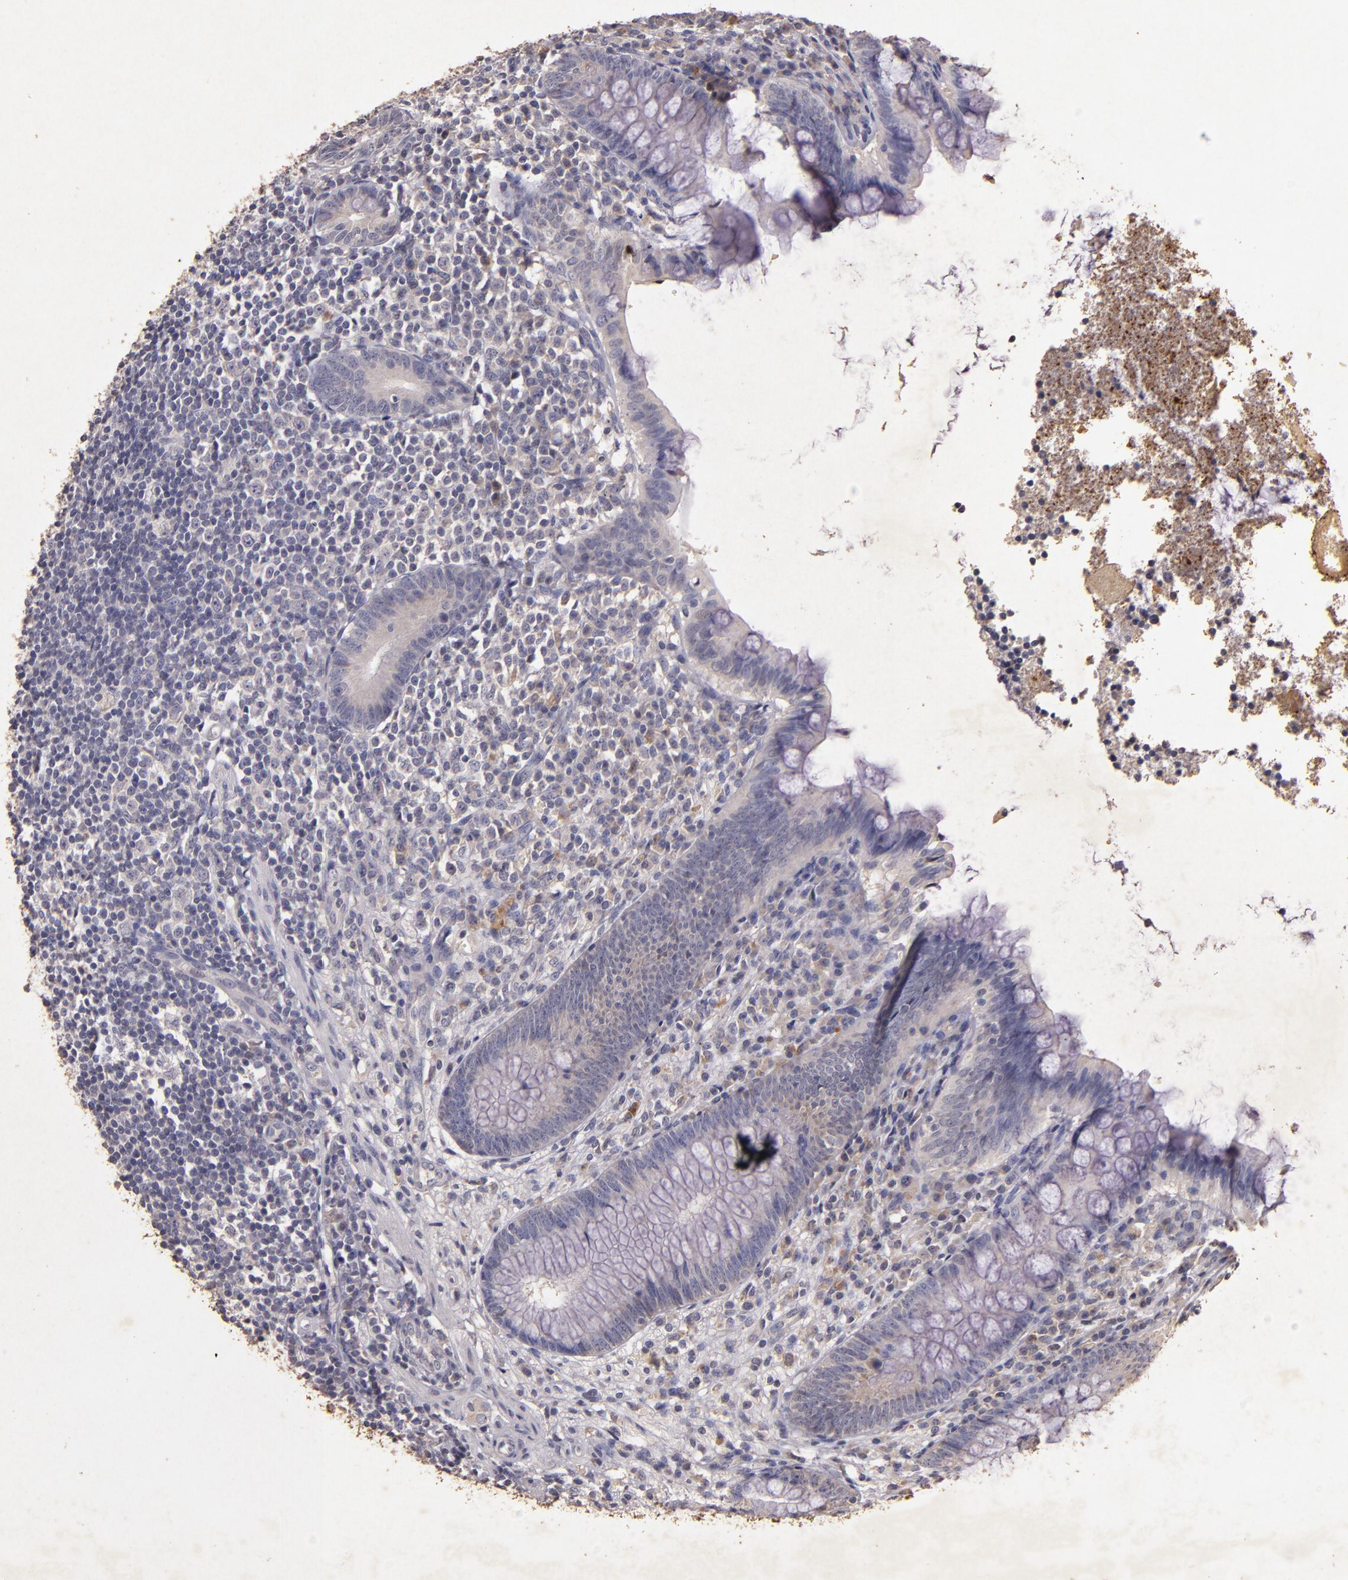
{"staining": {"intensity": "negative", "quantity": "none", "location": "none"}, "tissue": "appendix", "cell_type": "Glandular cells", "image_type": "normal", "snomed": [{"axis": "morphology", "description": "Normal tissue, NOS"}, {"axis": "topography", "description": "Appendix"}], "caption": "The image shows no staining of glandular cells in benign appendix.", "gene": "BCL2L13", "patient": {"sex": "female", "age": 66}}